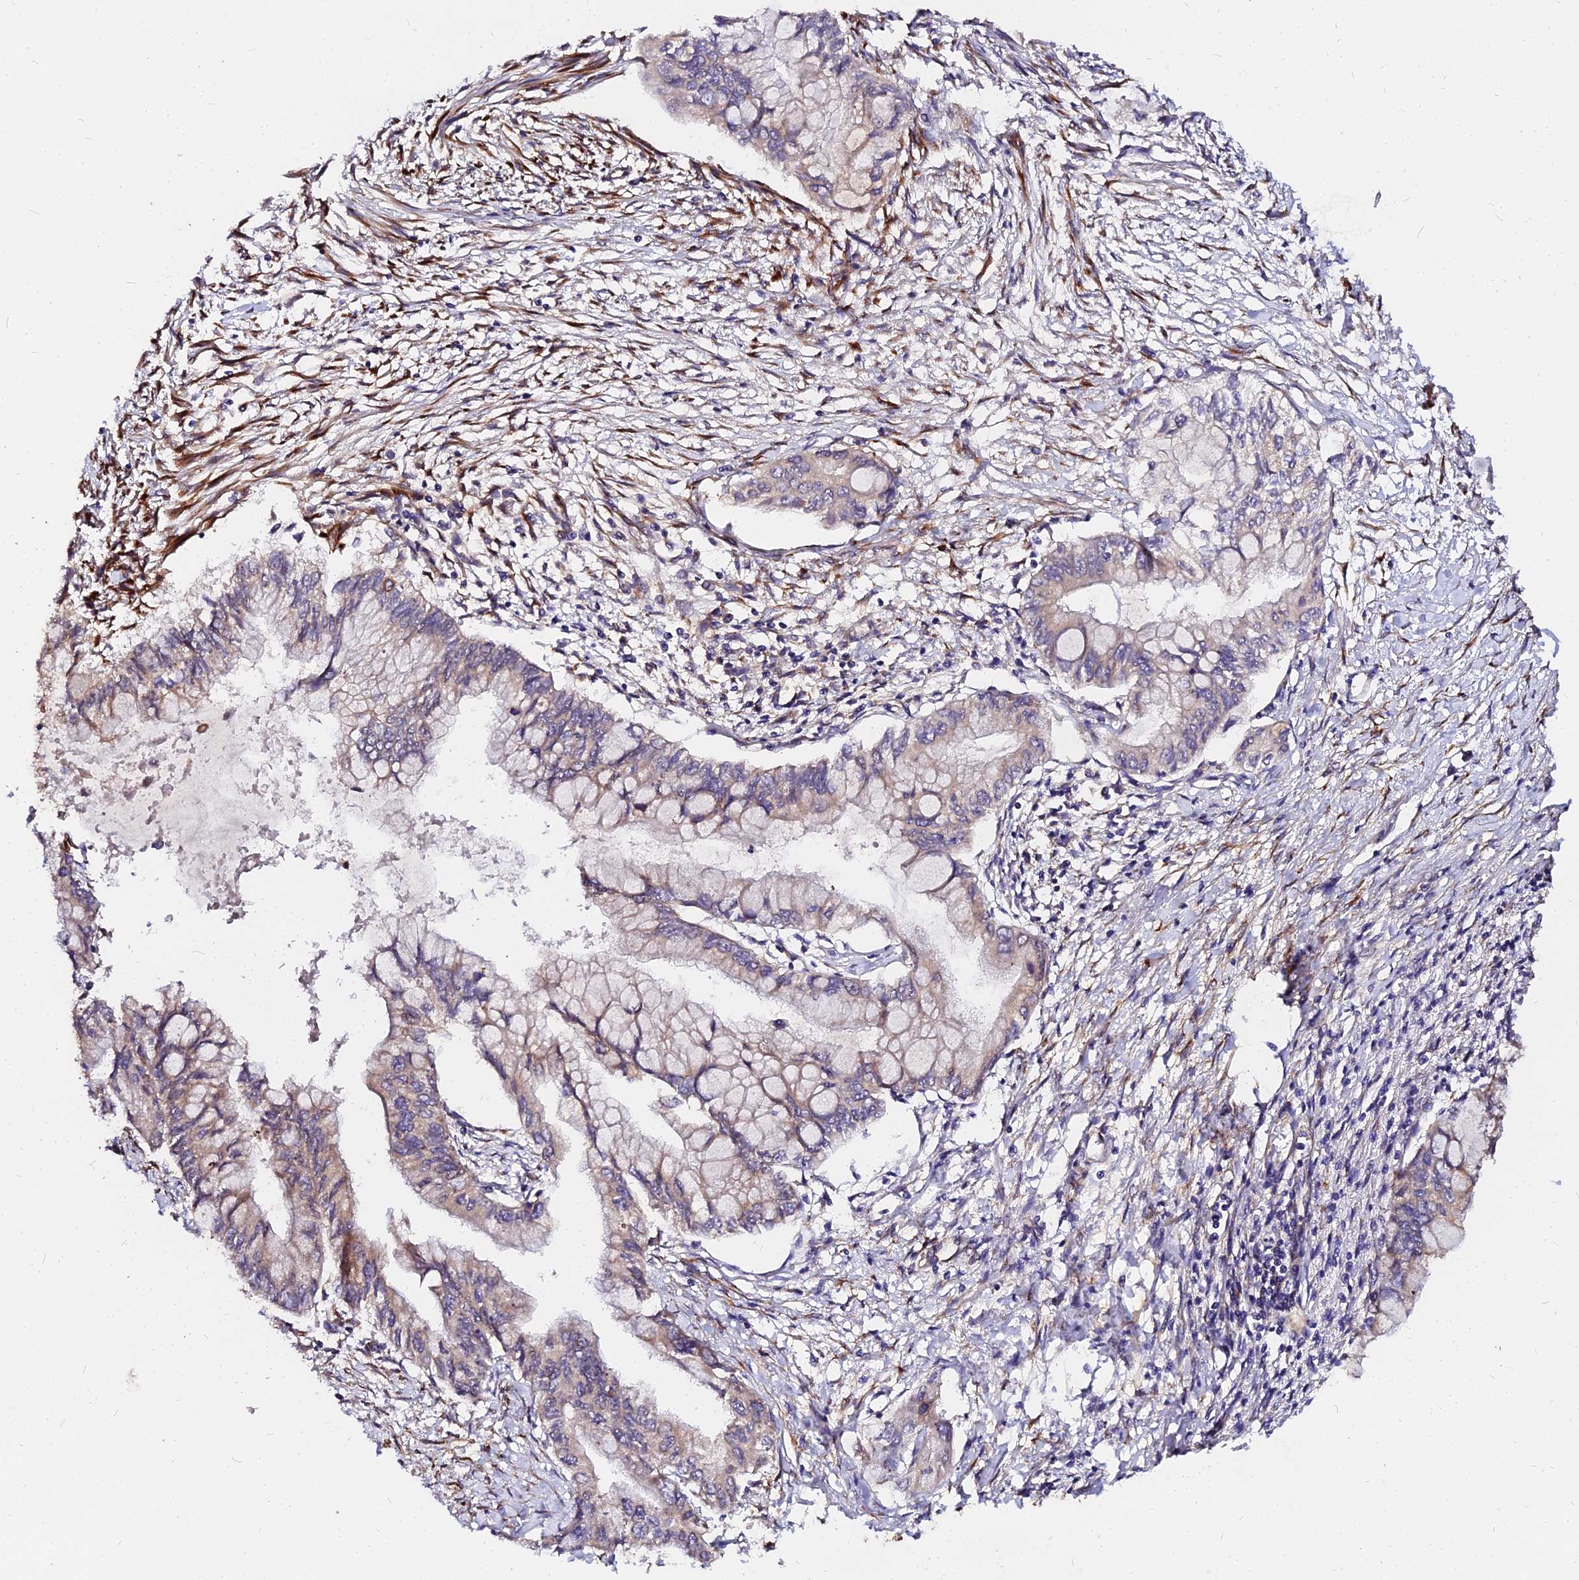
{"staining": {"intensity": "weak", "quantity": "<25%", "location": "cytoplasmic/membranous"}, "tissue": "pancreatic cancer", "cell_type": "Tumor cells", "image_type": "cancer", "snomed": [{"axis": "morphology", "description": "Adenocarcinoma, NOS"}, {"axis": "topography", "description": "Pancreas"}], "caption": "Immunohistochemistry (IHC) photomicrograph of neoplastic tissue: pancreatic cancer stained with DAB (3,3'-diaminobenzidine) demonstrates no significant protein staining in tumor cells.", "gene": "PDE4D", "patient": {"sex": "male", "age": 48}}